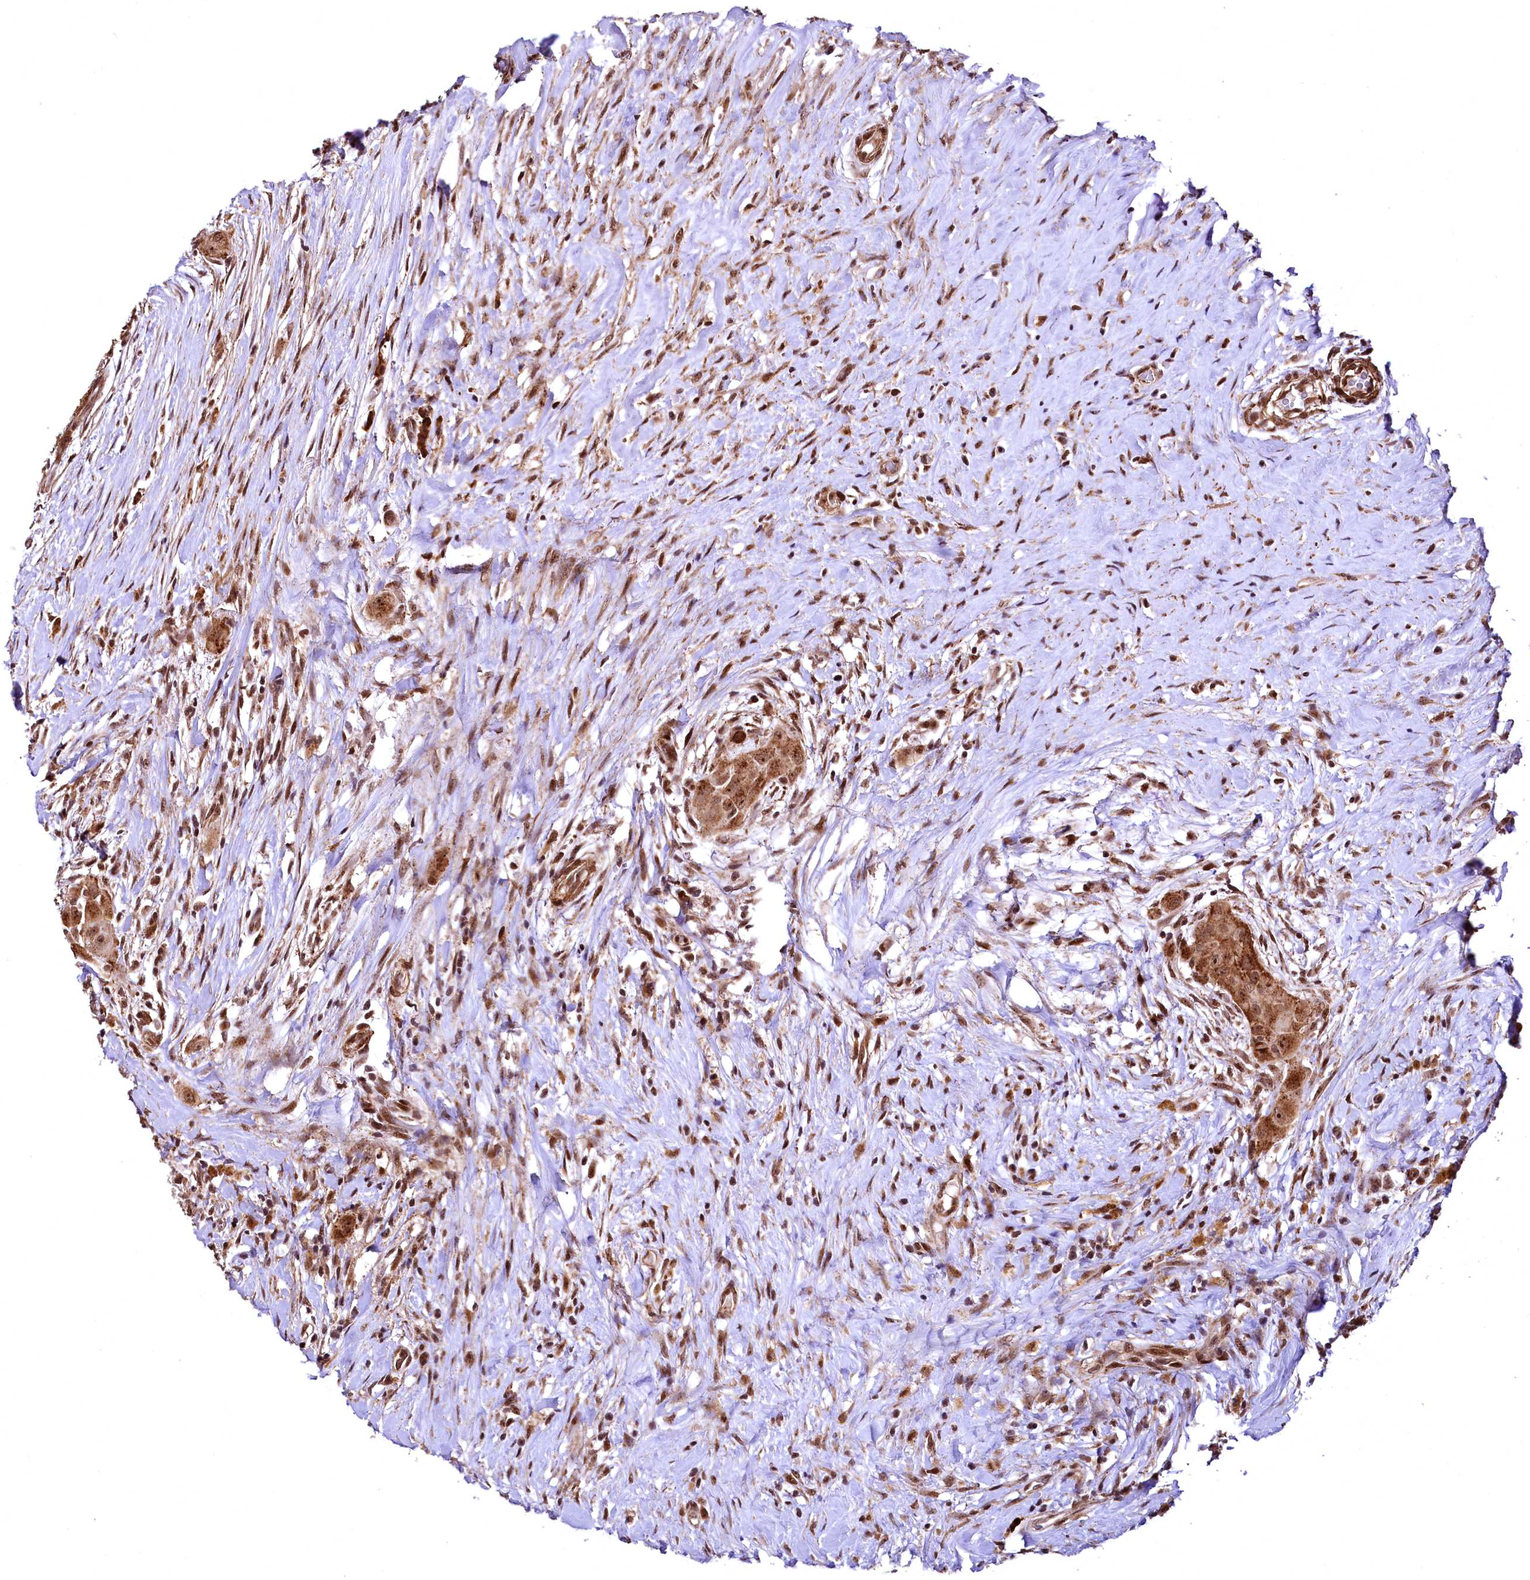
{"staining": {"intensity": "moderate", "quantity": ">75%", "location": "cytoplasmic/membranous,nuclear"}, "tissue": "thyroid cancer", "cell_type": "Tumor cells", "image_type": "cancer", "snomed": [{"axis": "morphology", "description": "Papillary adenocarcinoma, NOS"}, {"axis": "topography", "description": "Thyroid gland"}], "caption": "A high-resolution image shows immunohistochemistry (IHC) staining of thyroid cancer (papillary adenocarcinoma), which demonstrates moderate cytoplasmic/membranous and nuclear expression in about >75% of tumor cells. The staining is performed using DAB (3,3'-diaminobenzidine) brown chromogen to label protein expression. The nuclei are counter-stained blue using hematoxylin.", "gene": "PDS5B", "patient": {"sex": "female", "age": 59}}